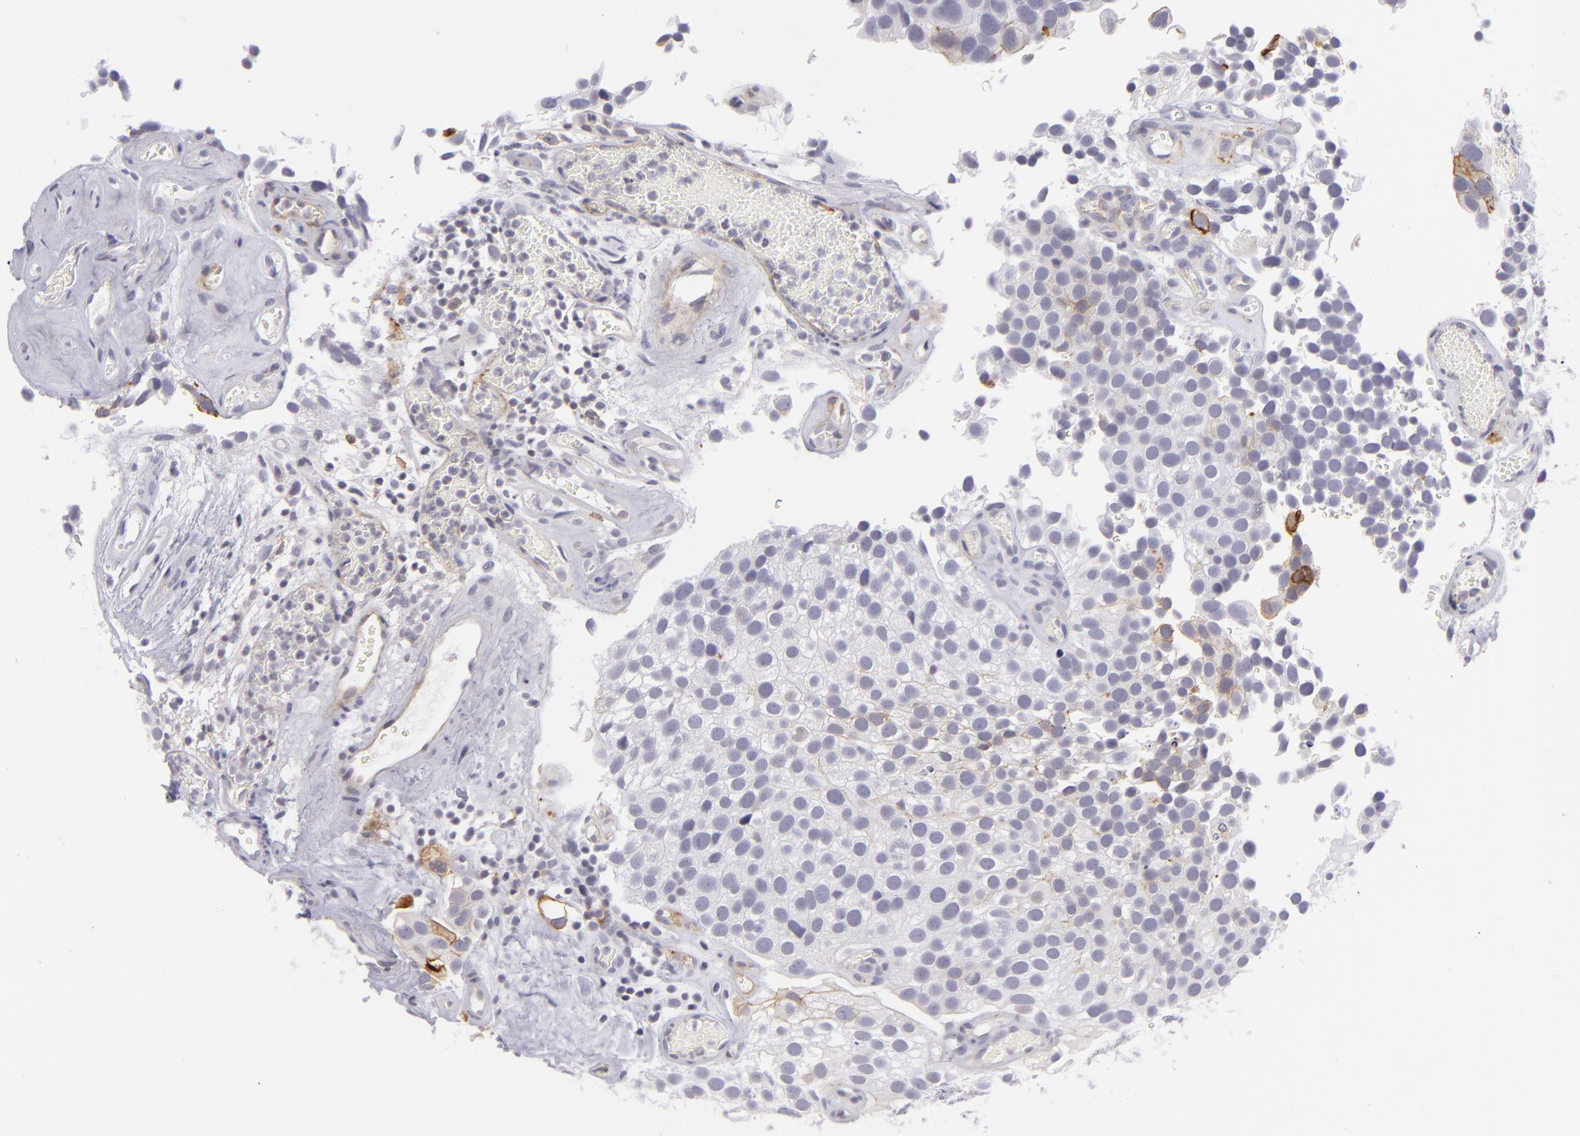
{"staining": {"intensity": "weak", "quantity": "<25%", "location": "cytoplasmic/membranous"}, "tissue": "urothelial cancer", "cell_type": "Tumor cells", "image_type": "cancer", "snomed": [{"axis": "morphology", "description": "Urothelial carcinoma, High grade"}, {"axis": "topography", "description": "Urinary bladder"}], "caption": "Immunohistochemistry image of neoplastic tissue: human urothelial cancer stained with DAB (3,3'-diaminobenzidine) reveals no significant protein expression in tumor cells. (DAB (3,3'-diaminobenzidine) immunohistochemistry (IHC) visualized using brightfield microscopy, high magnification).", "gene": "THBD", "patient": {"sex": "male", "age": 72}}